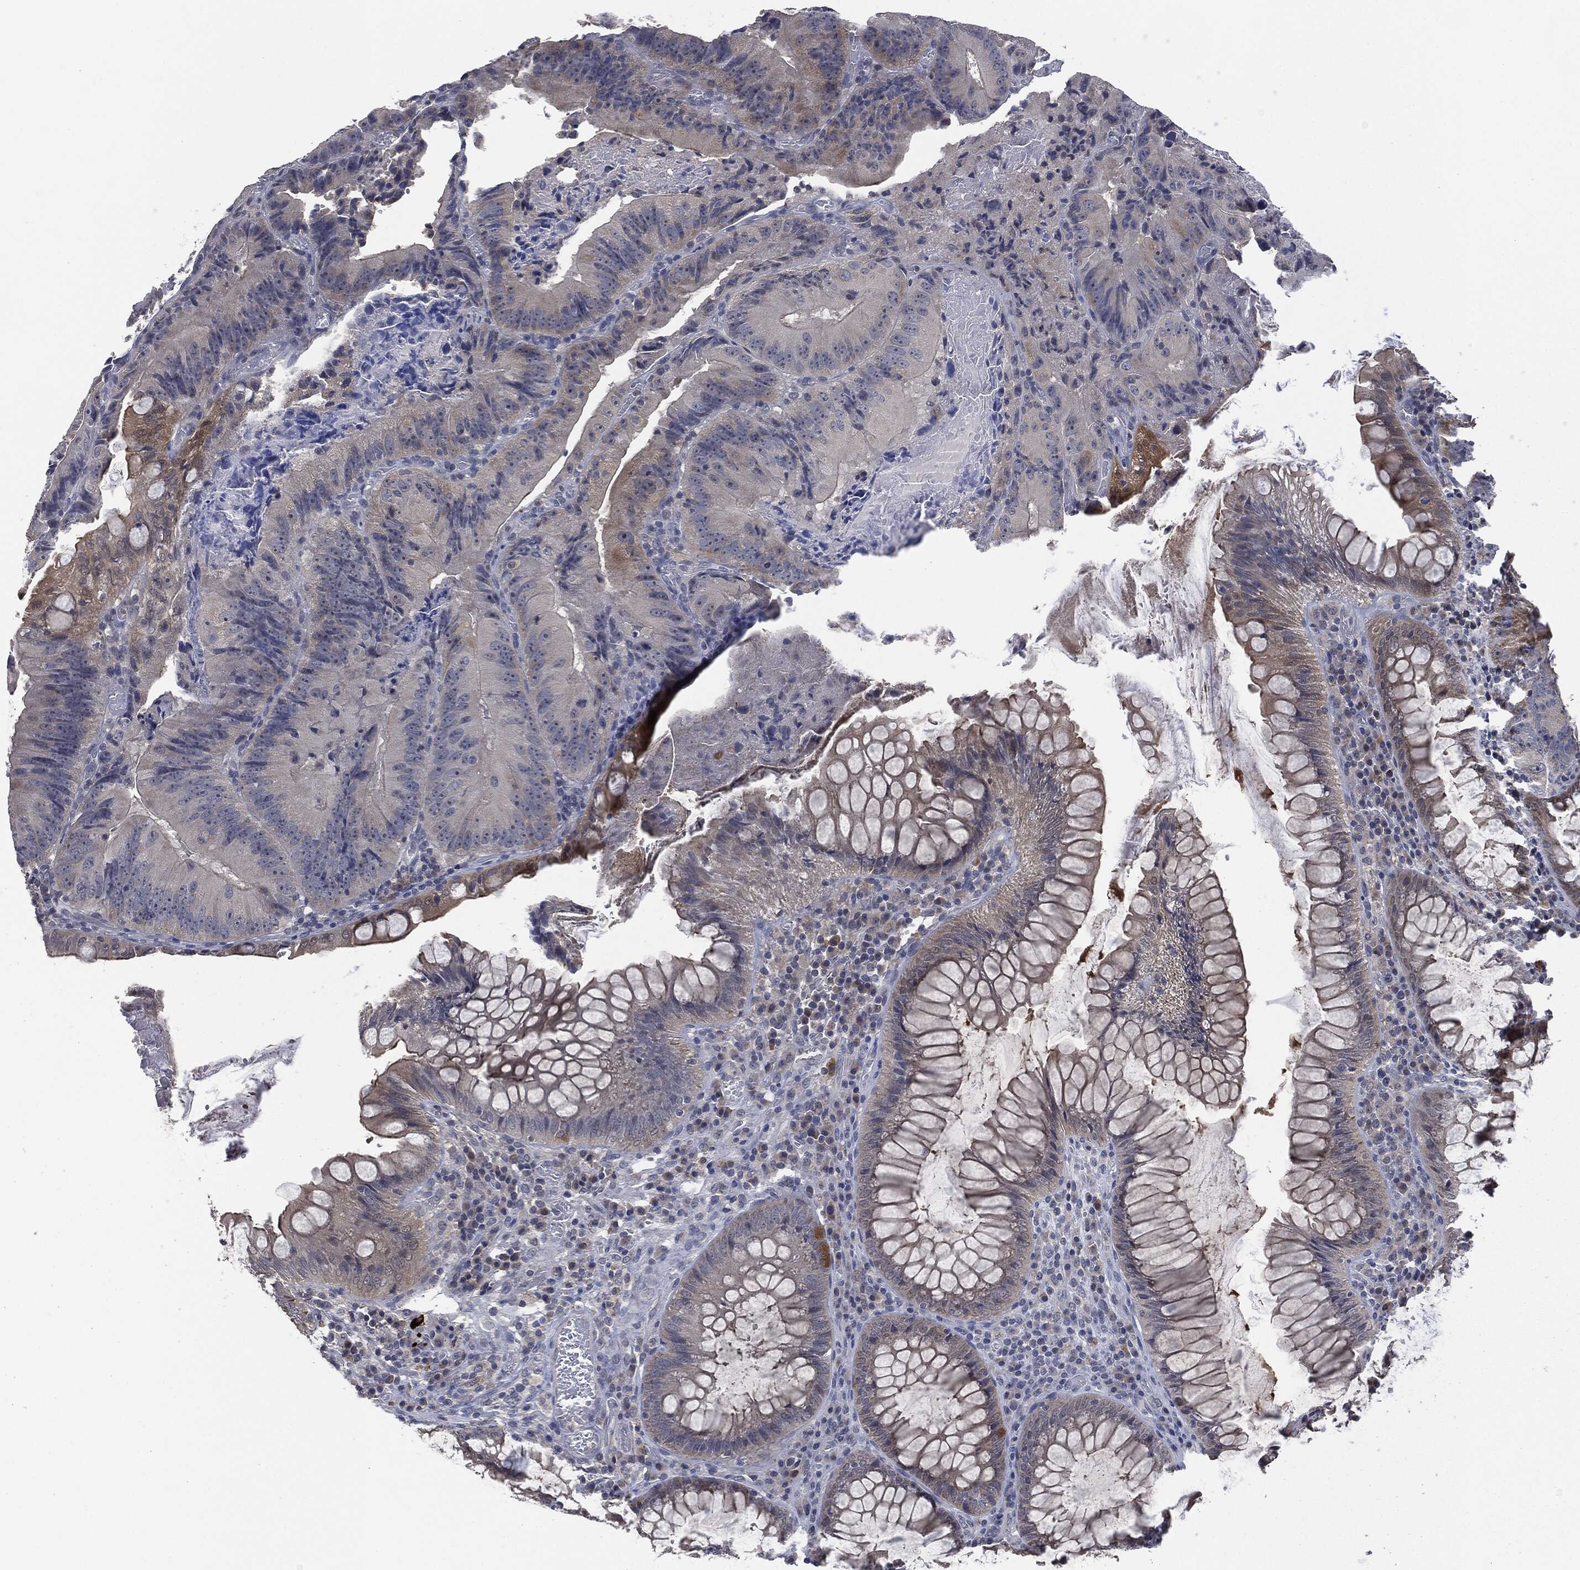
{"staining": {"intensity": "moderate", "quantity": "<25%", "location": "cytoplasmic/membranous"}, "tissue": "colorectal cancer", "cell_type": "Tumor cells", "image_type": "cancer", "snomed": [{"axis": "morphology", "description": "Adenocarcinoma, NOS"}, {"axis": "topography", "description": "Colon"}], "caption": "The image exhibits staining of colorectal cancer (adenocarcinoma), revealing moderate cytoplasmic/membranous protein staining (brown color) within tumor cells.", "gene": "IL1RN", "patient": {"sex": "female", "age": 86}}